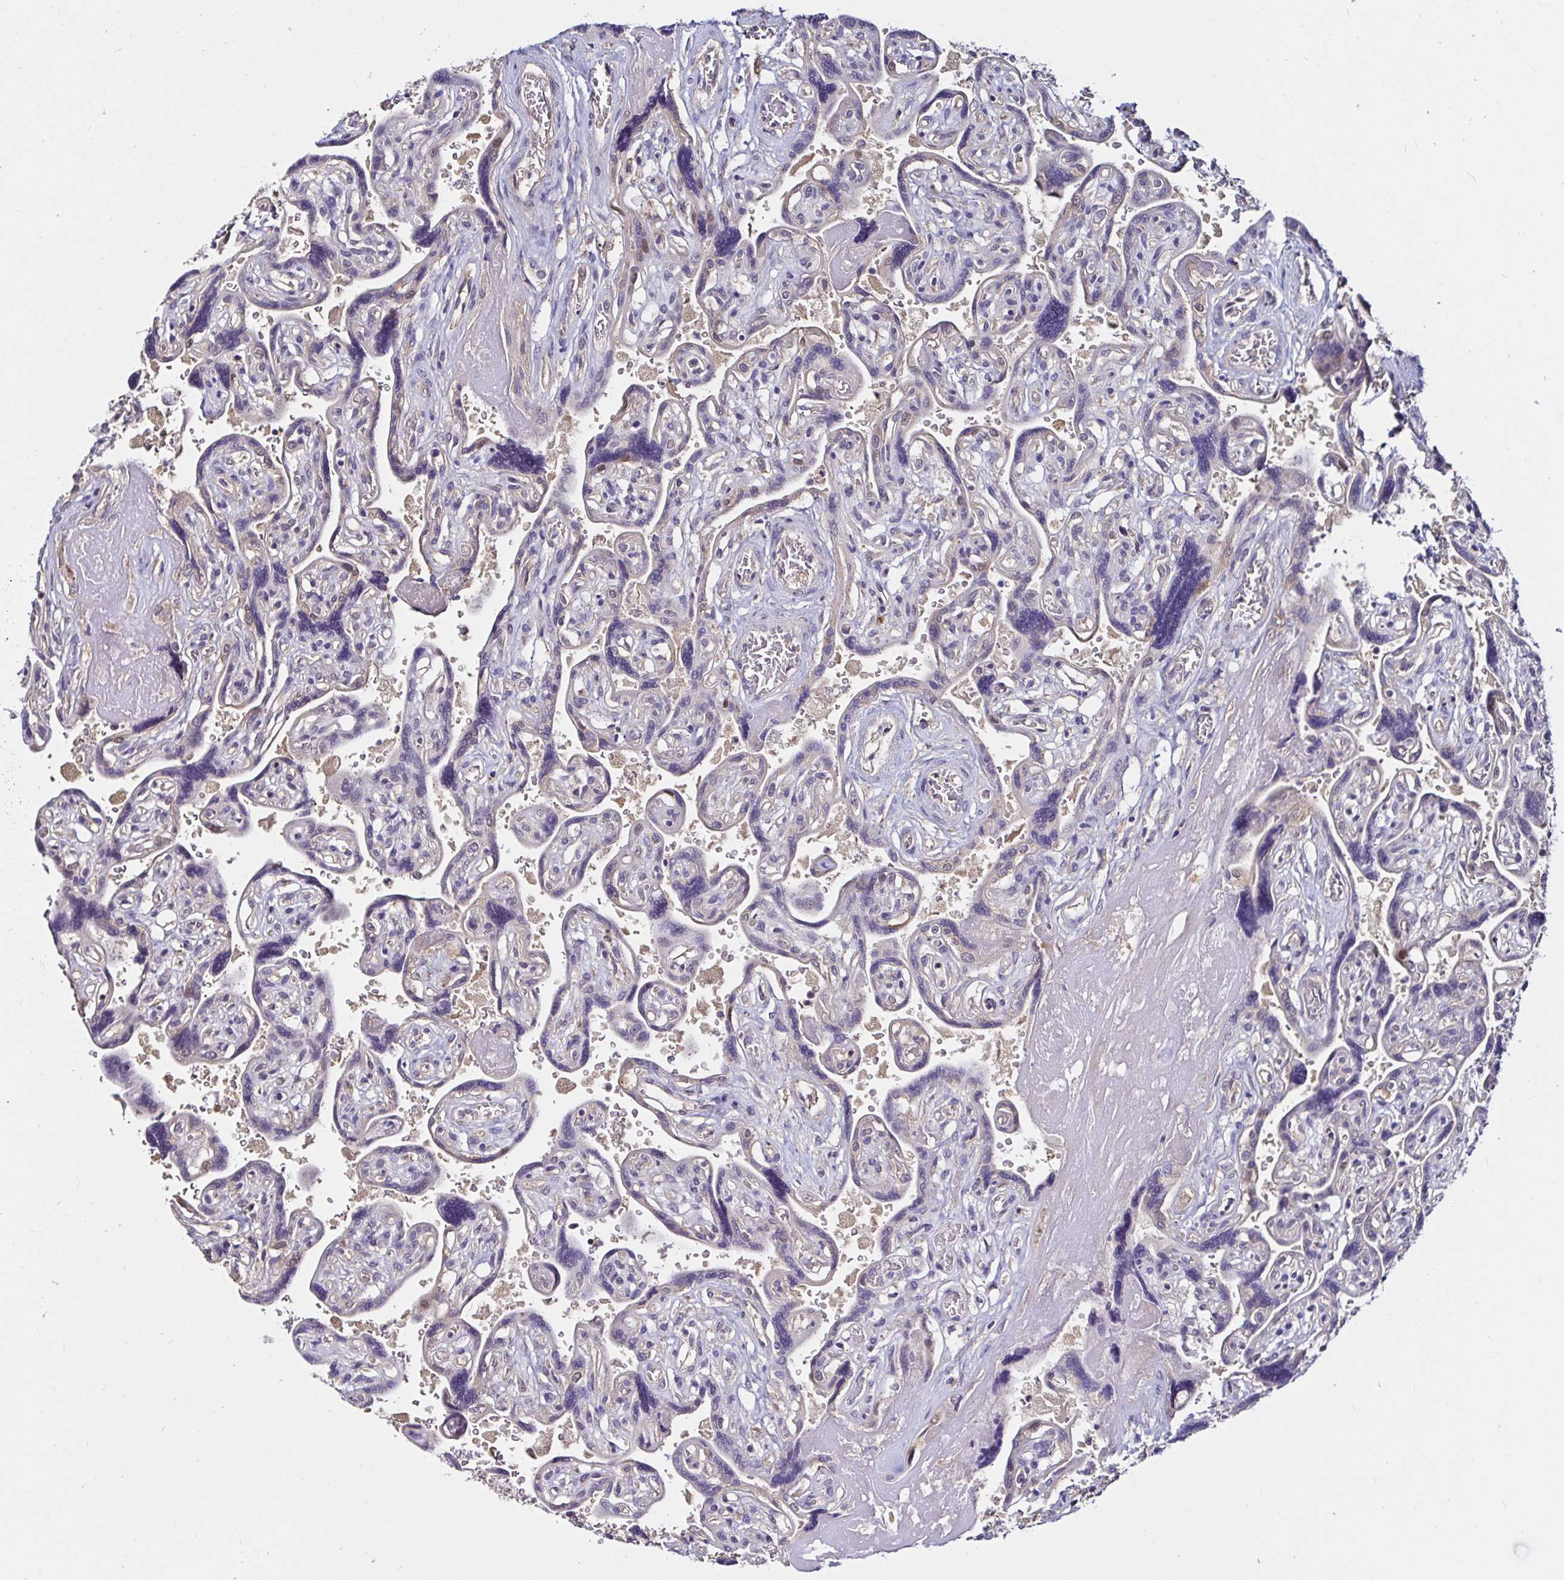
{"staining": {"intensity": "weak", "quantity": "25%-75%", "location": "cytoplasmic/membranous"}, "tissue": "placenta", "cell_type": "Decidual cells", "image_type": "normal", "snomed": [{"axis": "morphology", "description": "Normal tissue, NOS"}, {"axis": "topography", "description": "Placenta"}], "caption": "Weak cytoplasmic/membranous positivity for a protein is seen in about 25%-75% of decidual cells of benign placenta using IHC.", "gene": "RSRP1", "patient": {"sex": "female", "age": 32}}